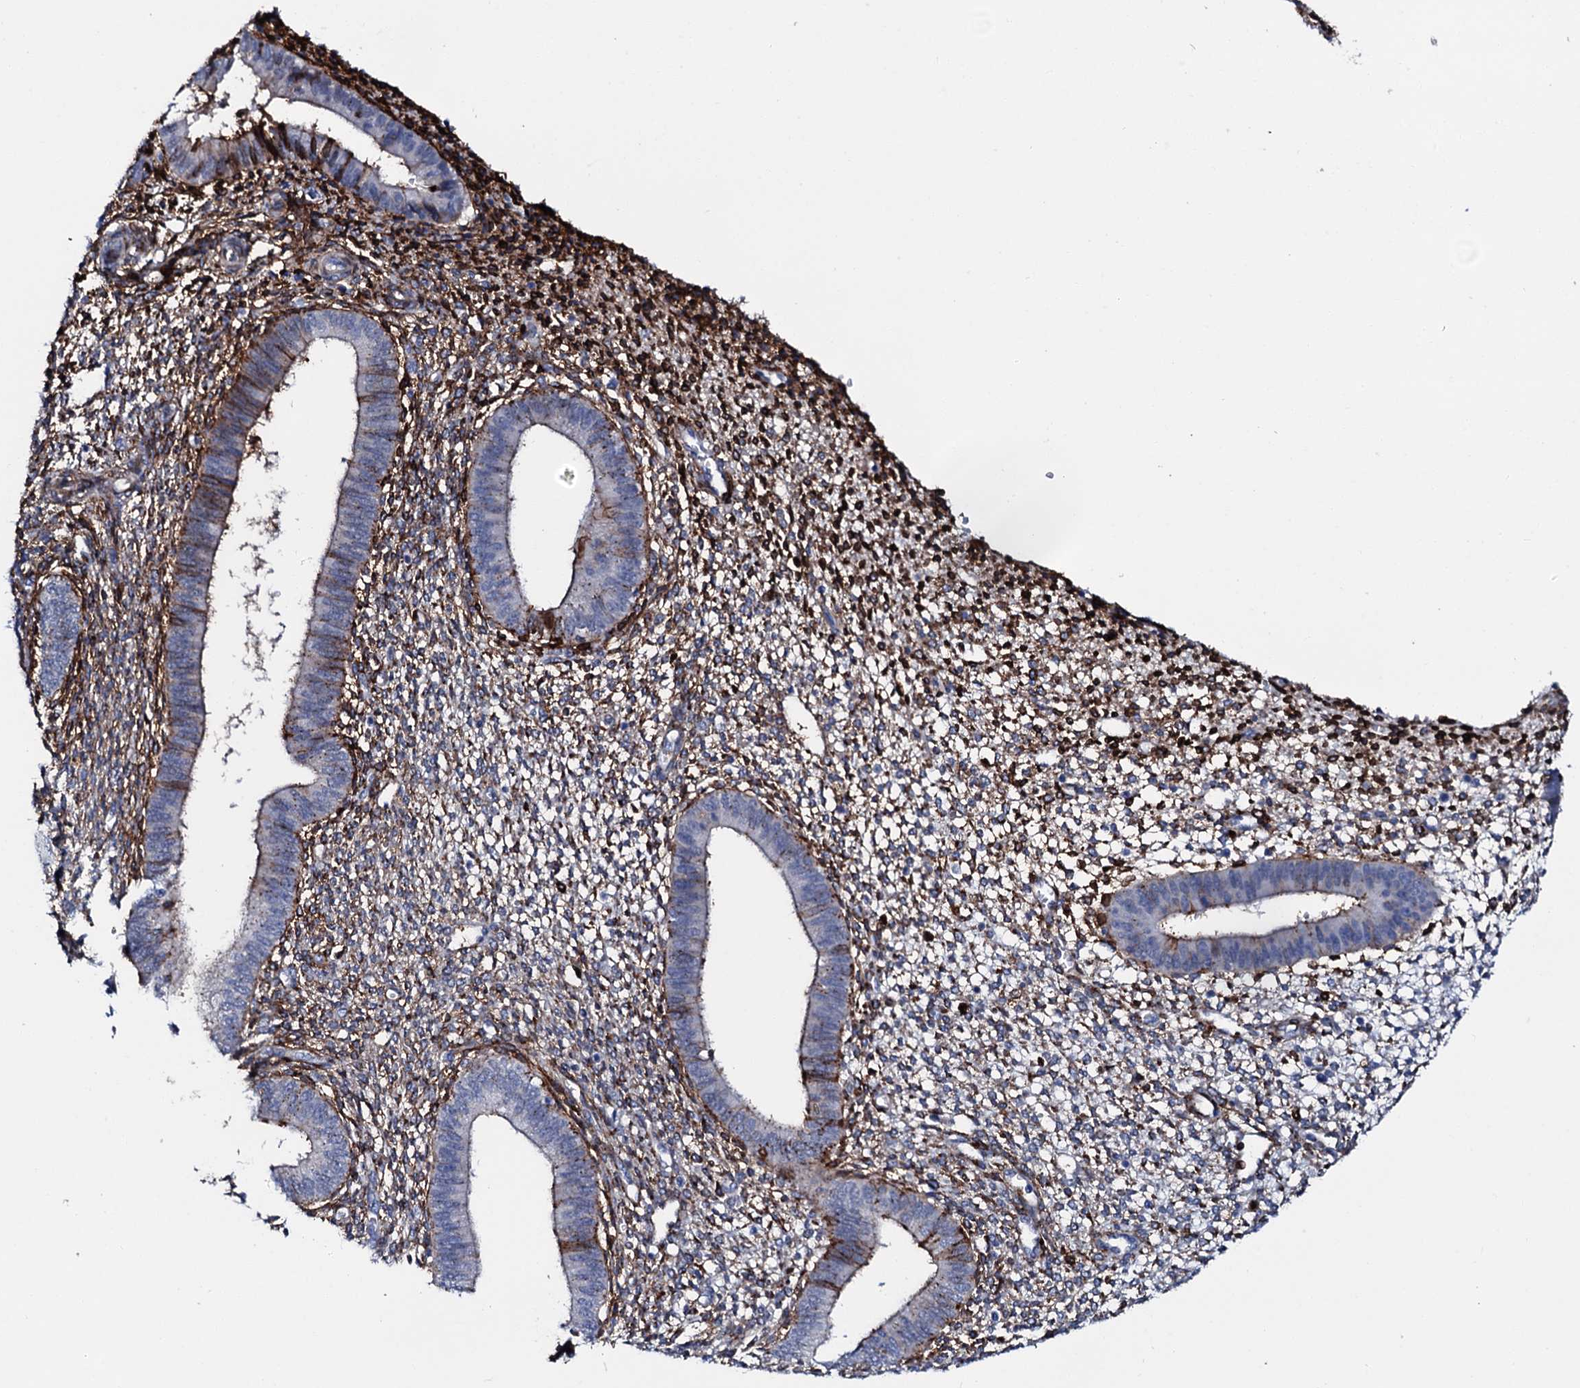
{"staining": {"intensity": "strong", "quantity": "25%-75%", "location": "cytoplasmic/membranous"}, "tissue": "endometrium", "cell_type": "Cells in endometrial stroma", "image_type": "normal", "snomed": [{"axis": "morphology", "description": "Normal tissue, NOS"}, {"axis": "topography", "description": "Endometrium"}], "caption": "Immunohistochemistry micrograph of unremarkable human endometrium stained for a protein (brown), which displays high levels of strong cytoplasmic/membranous staining in about 25%-75% of cells in endometrial stroma.", "gene": "MED13L", "patient": {"sex": "female", "age": 46}}